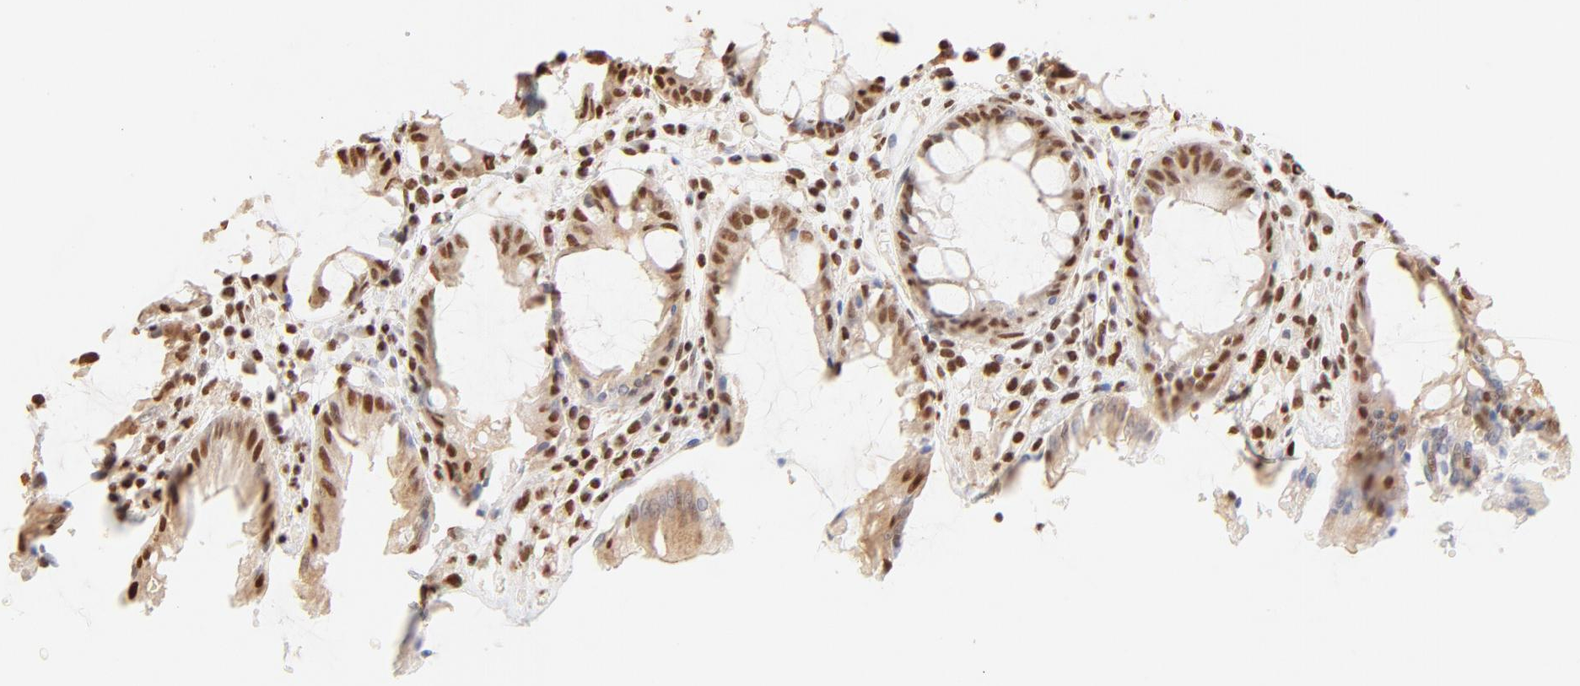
{"staining": {"intensity": "strong", "quantity": ">75%", "location": "cytoplasmic/membranous,nuclear"}, "tissue": "rectum", "cell_type": "Glandular cells", "image_type": "normal", "snomed": [{"axis": "morphology", "description": "Normal tissue, NOS"}, {"axis": "topography", "description": "Rectum"}], "caption": "An immunohistochemistry photomicrograph of benign tissue is shown. Protein staining in brown highlights strong cytoplasmic/membranous,nuclear positivity in rectum within glandular cells.", "gene": "ZNF540", "patient": {"sex": "female", "age": 46}}